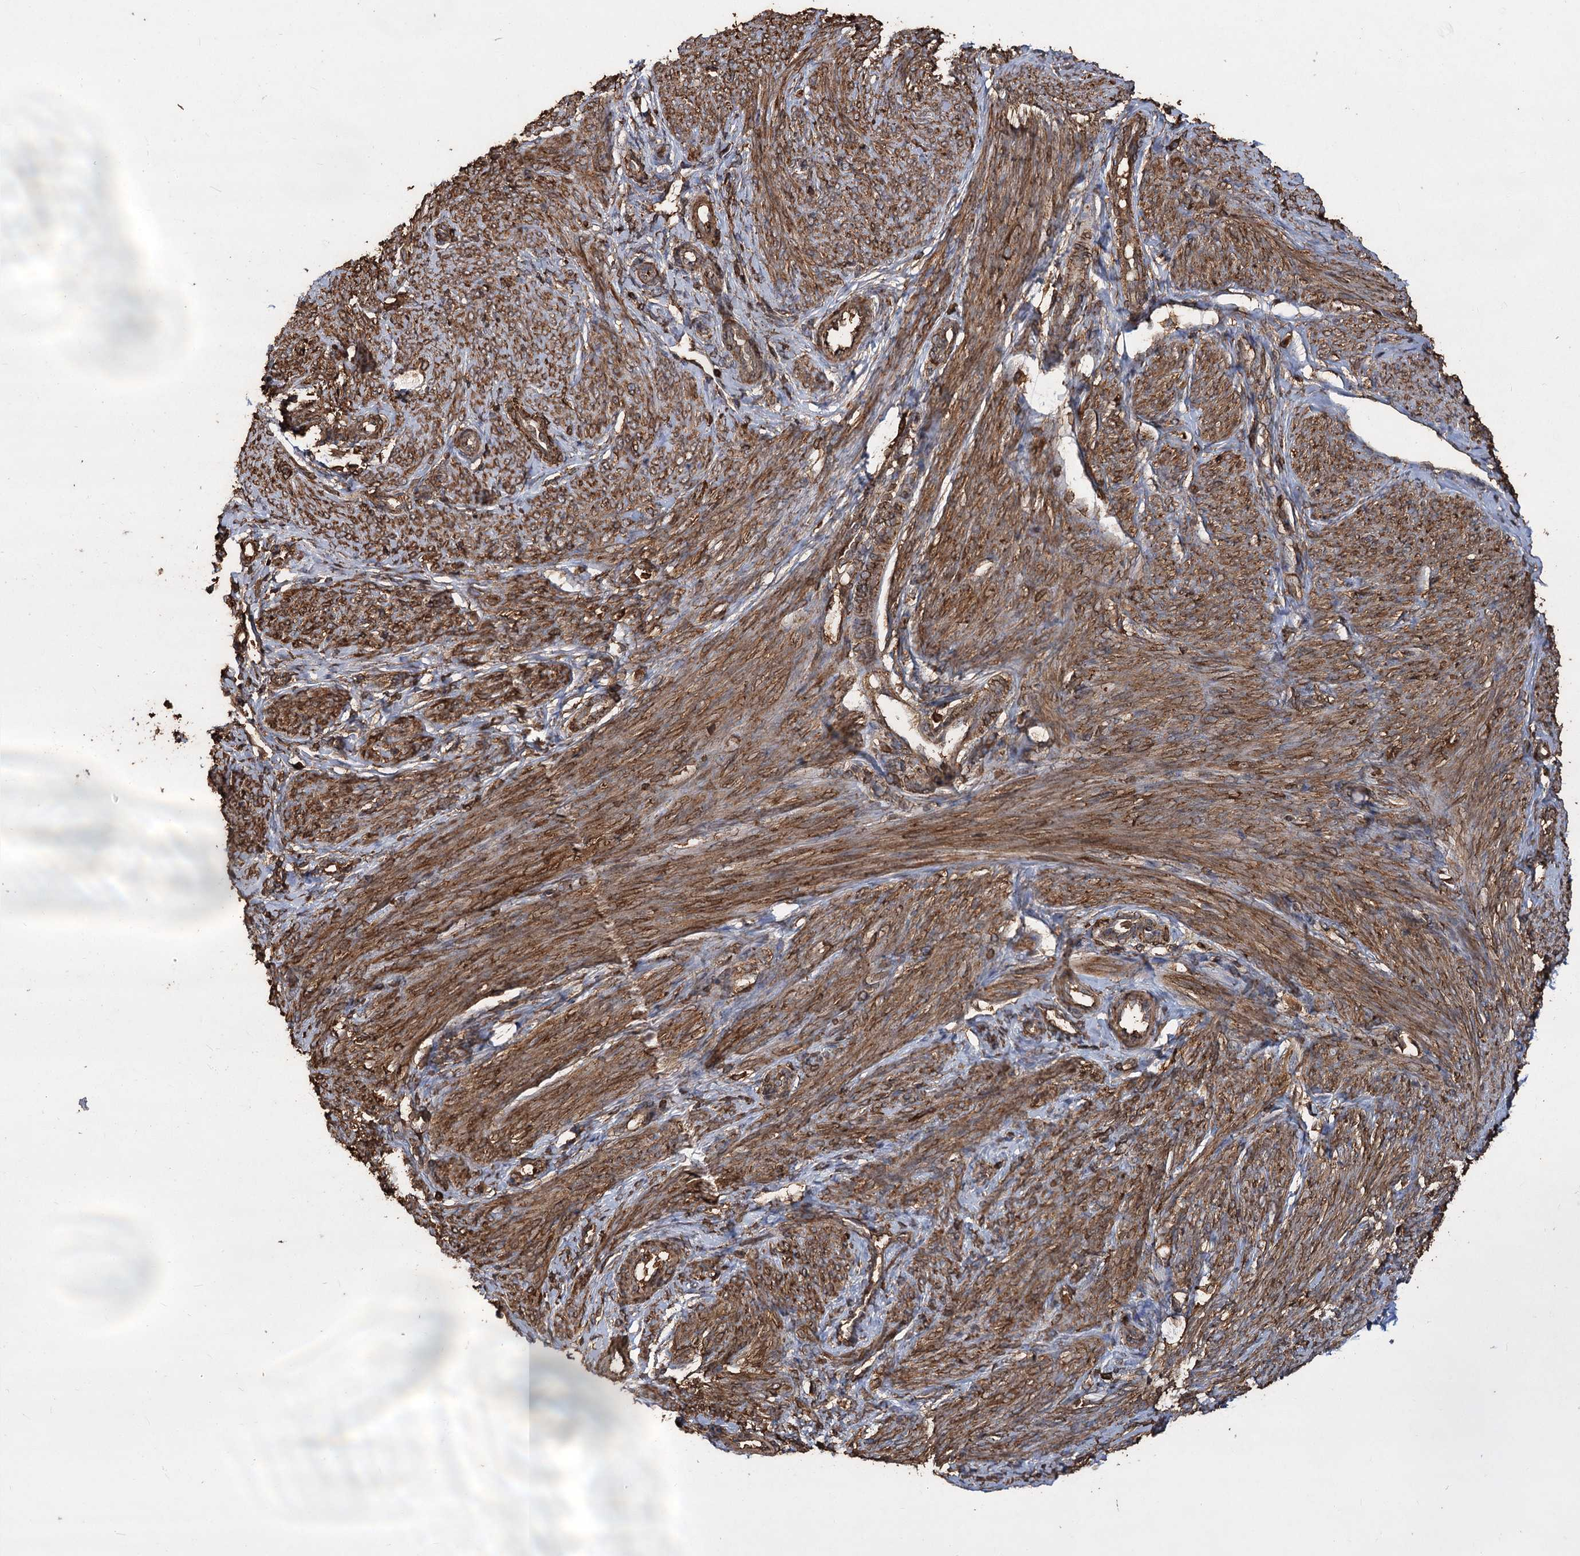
{"staining": {"intensity": "moderate", "quantity": ">75%", "location": "cytoplasmic/membranous"}, "tissue": "endometrium", "cell_type": "Cells in endometrial stroma", "image_type": "normal", "snomed": [{"axis": "morphology", "description": "Normal tissue, NOS"}, {"axis": "topography", "description": "Endometrium"}], "caption": "Moderate cytoplasmic/membranous expression is seen in approximately >75% of cells in endometrial stroma in benign endometrium.", "gene": "PIK3C2A", "patient": {"sex": "female", "age": 72}}